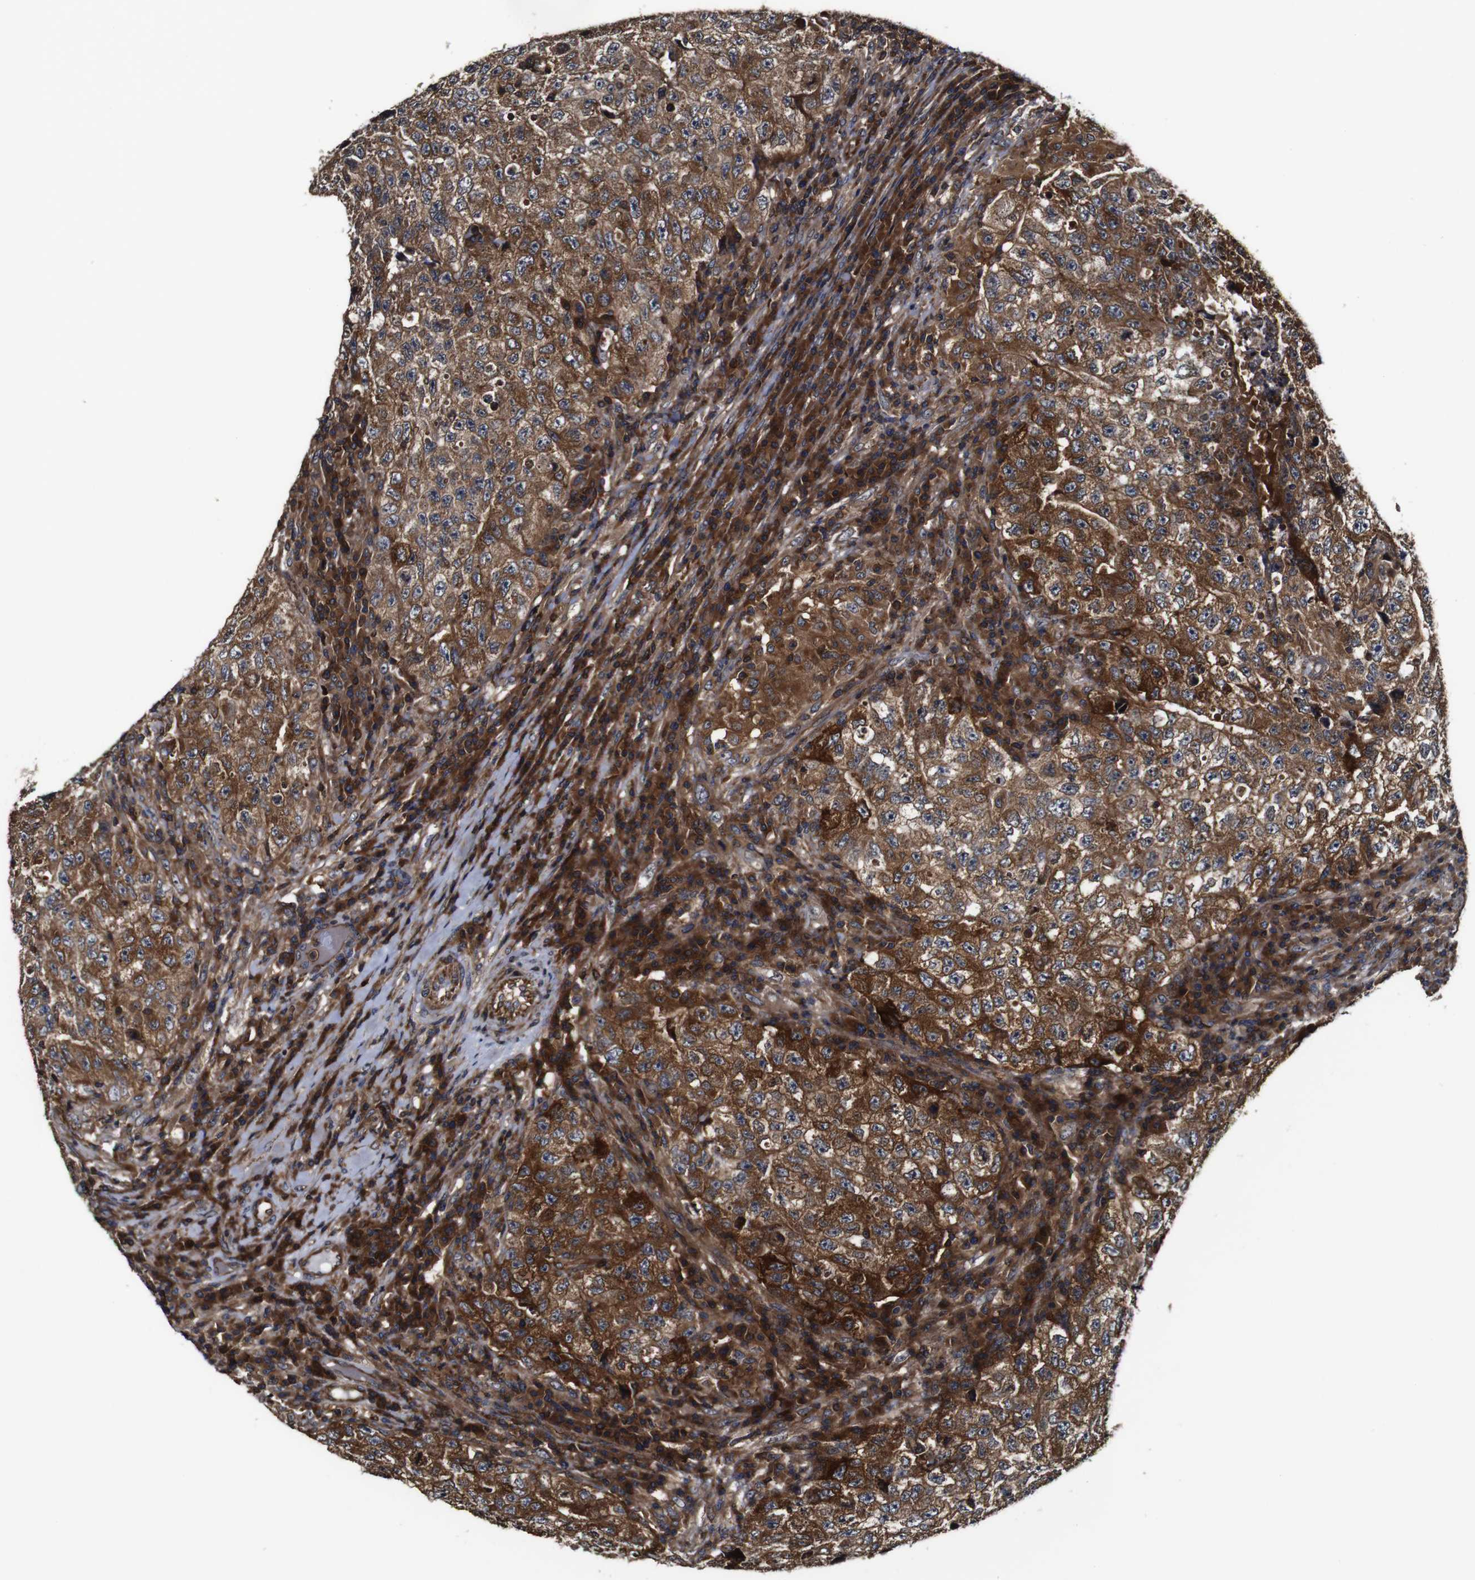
{"staining": {"intensity": "strong", "quantity": ">75%", "location": "cytoplasmic/membranous"}, "tissue": "testis cancer", "cell_type": "Tumor cells", "image_type": "cancer", "snomed": [{"axis": "morphology", "description": "Necrosis, NOS"}, {"axis": "morphology", "description": "Carcinoma, Embryonal, NOS"}, {"axis": "topography", "description": "Testis"}], "caption": "A brown stain highlights strong cytoplasmic/membranous staining of a protein in embryonal carcinoma (testis) tumor cells.", "gene": "TNIK", "patient": {"sex": "male", "age": 19}}